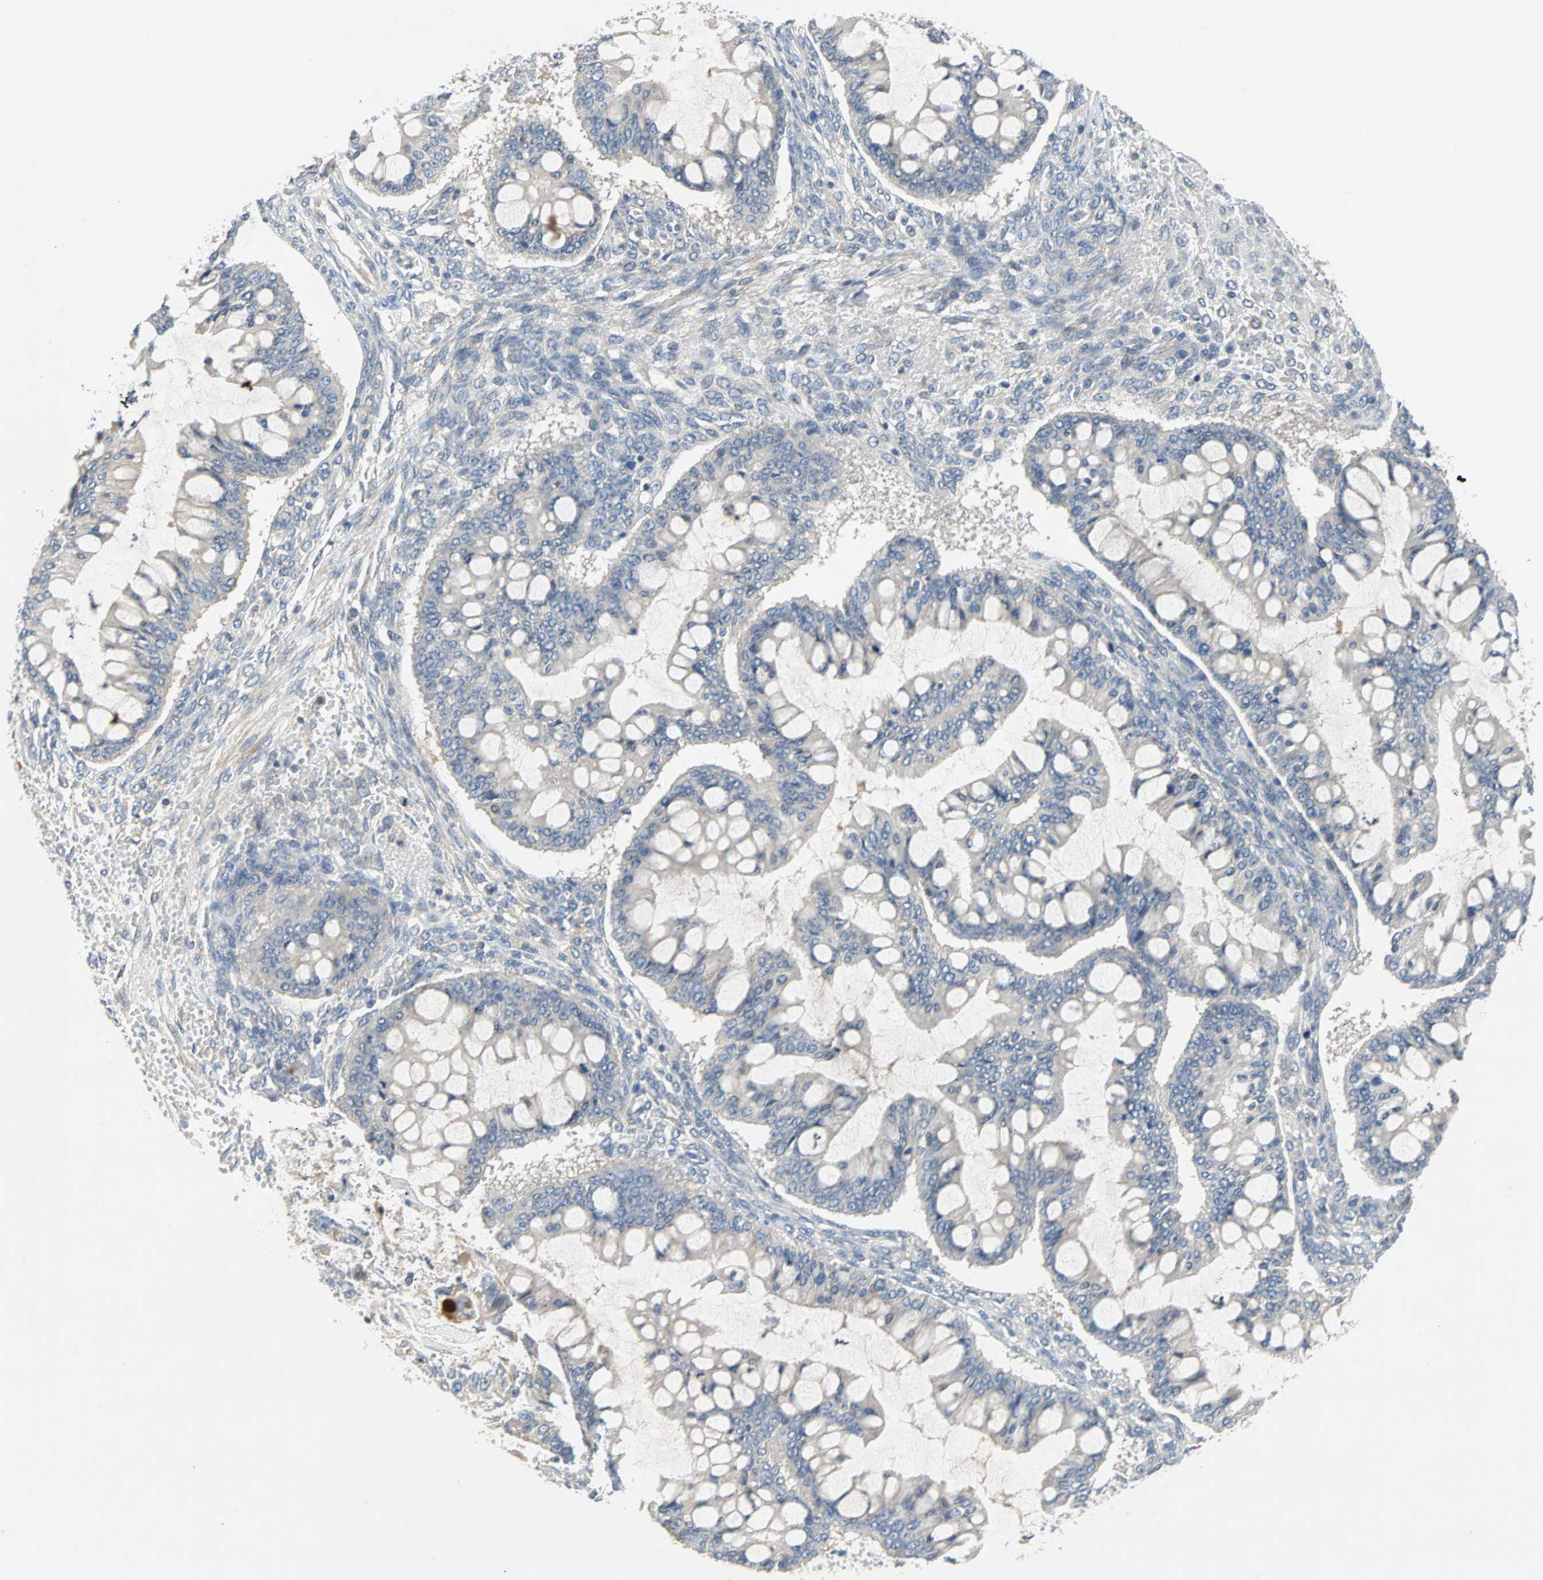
{"staining": {"intensity": "negative", "quantity": "none", "location": "none"}, "tissue": "ovarian cancer", "cell_type": "Tumor cells", "image_type": "cancer", "snomed": [{"axis": "morphology", "description": "Cystadenocarcinoma, mucinous, NOS"}, {"axis": "topography", "description": "Ovary"}], "caption": "Tumor cells are negative for brown protein staining in mucinous cystadenocarcinoma (ovarian).", "gene": "MAP4K1", "patient": {"sex": "female", "age": 73}}